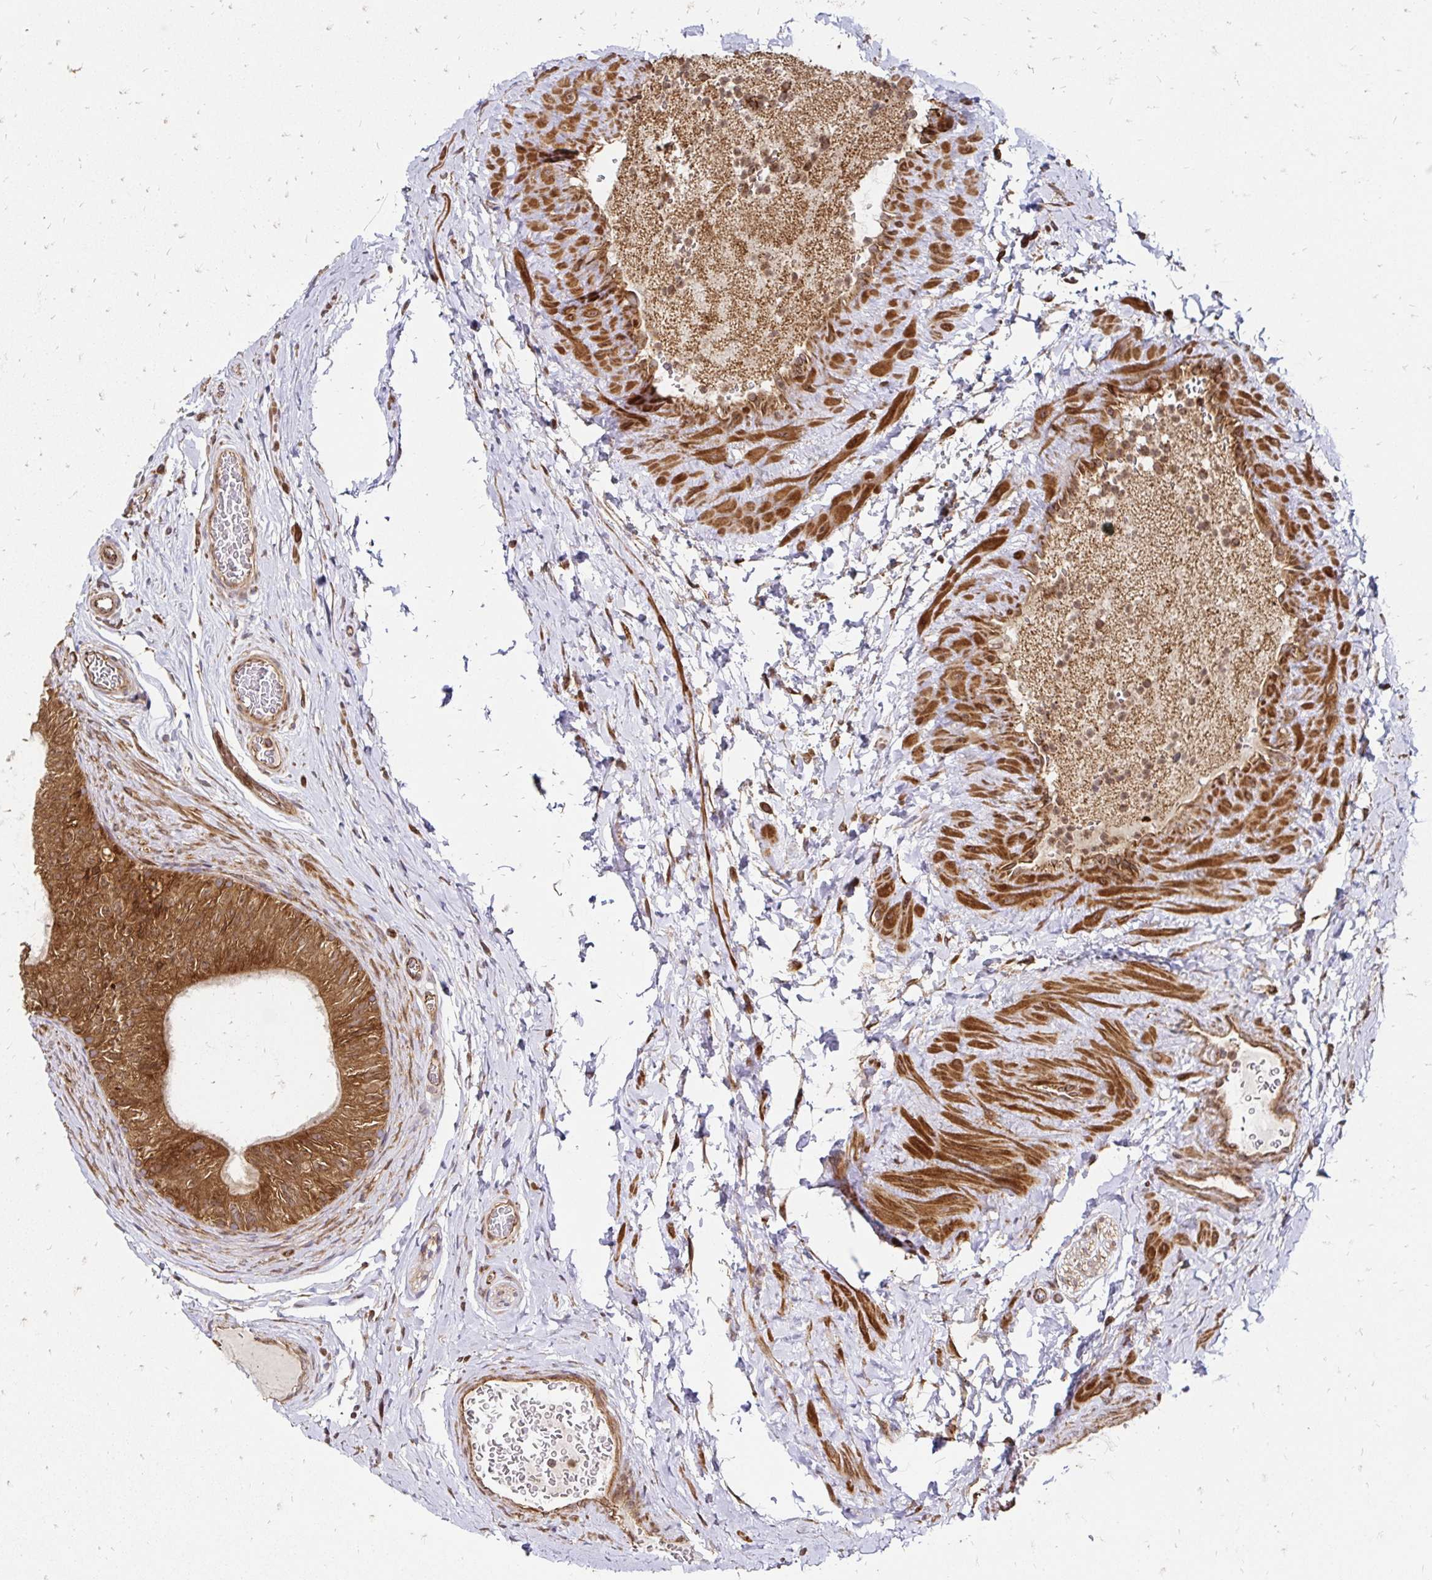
{"staining": {"intensity": "moderate", "quantity": ">75%", "location": "cytoplasmic/membranous"}, "tissue": "epididymis", "cell_type": "Glandular cells", "image_type": "normal", "snomed": [{"axis": "morphology", "description": "Normal tissue, NOS"}, {"axis": "topography", "description": "Epididymis, spermatic cord, NOS"}, {"axis": "topography", "description": "Epididymis"}], "caption": "Epididymis stained for a protein (brown) exhibits moderate cytoplasmic/membranous positive staining in approximately >75% of glandular cells.", "gene": "ZW10", "patient": {"sex": "male", "age": 31}}